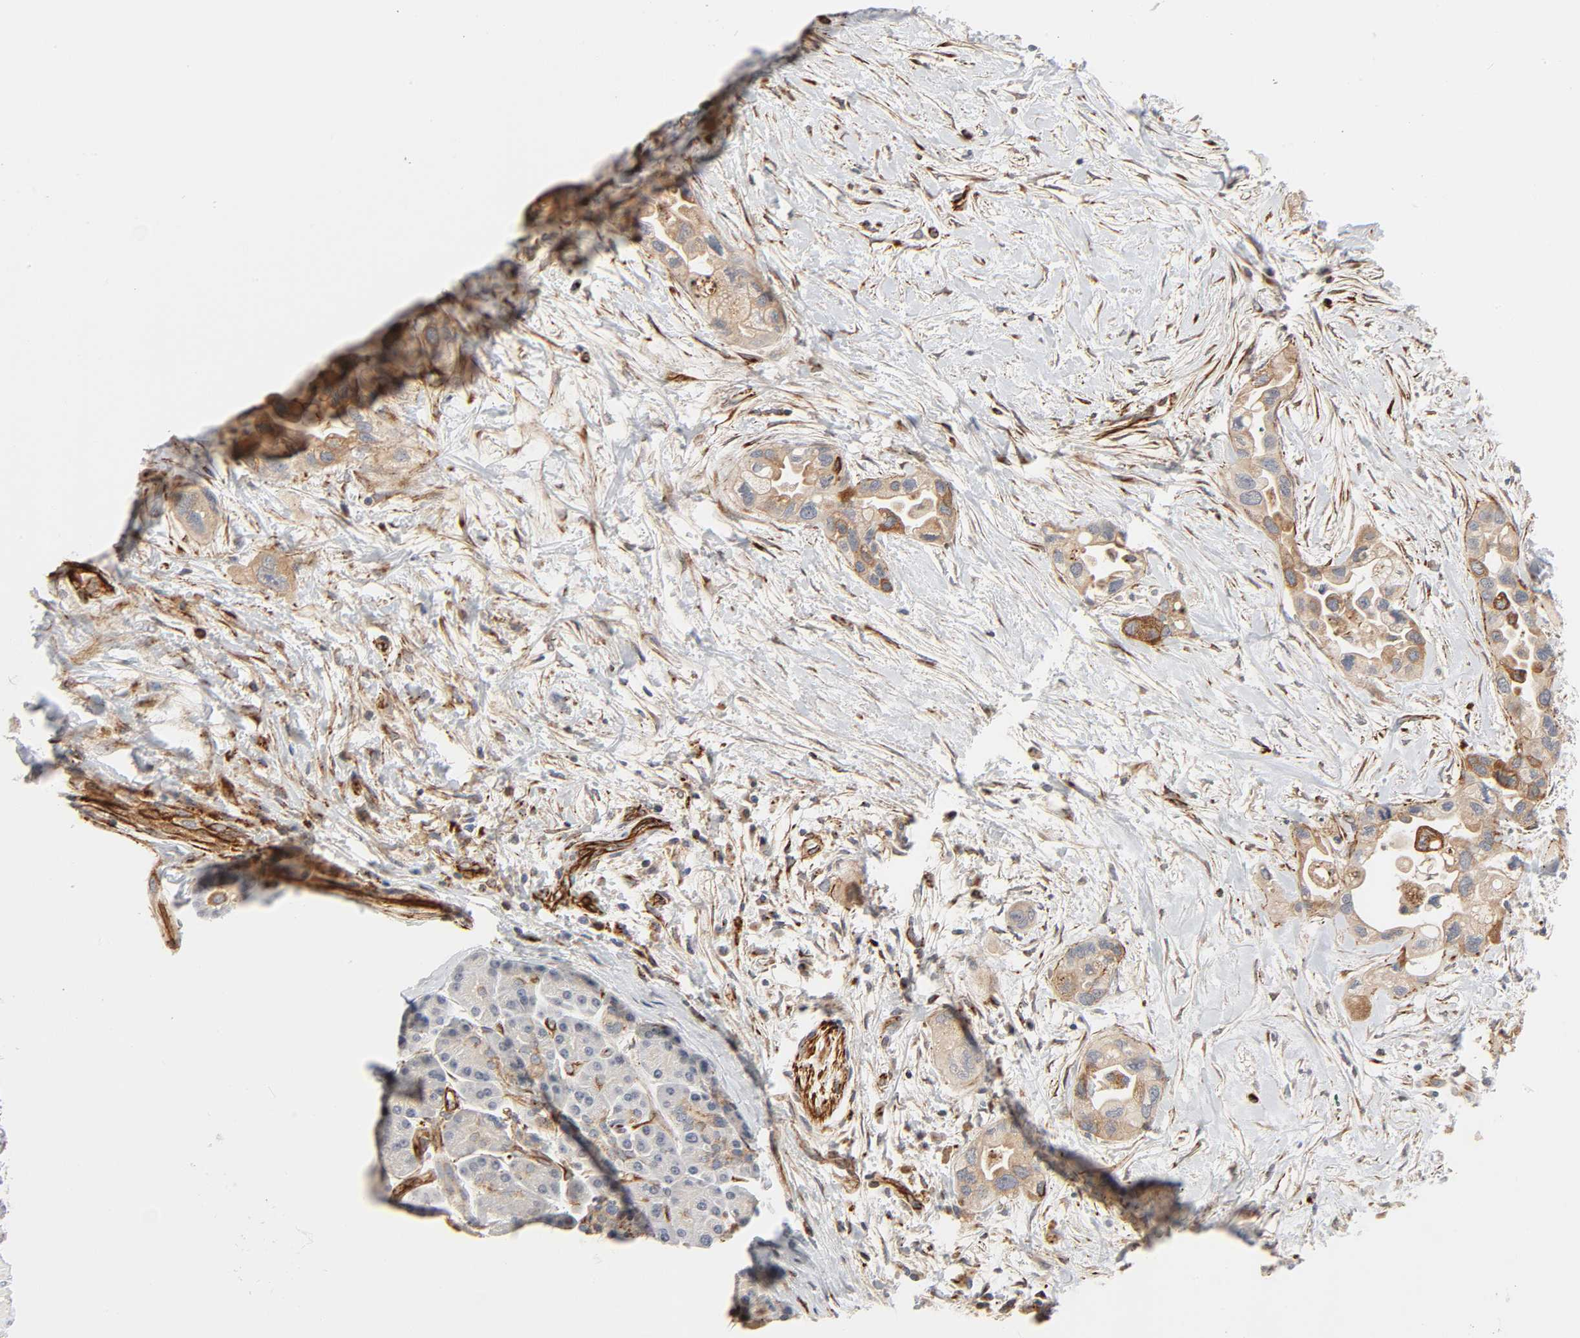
{"staining": {"intensity": "weak", "quantity": ">75%", "location": "cytoplasmic/membranous"}, "tissue": "pancreatic cancer", "cell_type": "Tumor cells", "image_type": "cancer", "snomed": [{"axis": "morphology", "description": "Adenocarcinoma, NOS"}, {"axis": "topography", "description": "Pancreas"}], "caption": "An immunohistochemistry histopathology image of neoplastic tissue is shown. Protein staining in brown shows weak cytoplasmic/membranous positivity in pancreatic adenocarcinoma within tumor cells.", "gene": "REEP6", "patient": {"sex": "female", "age": 77}}